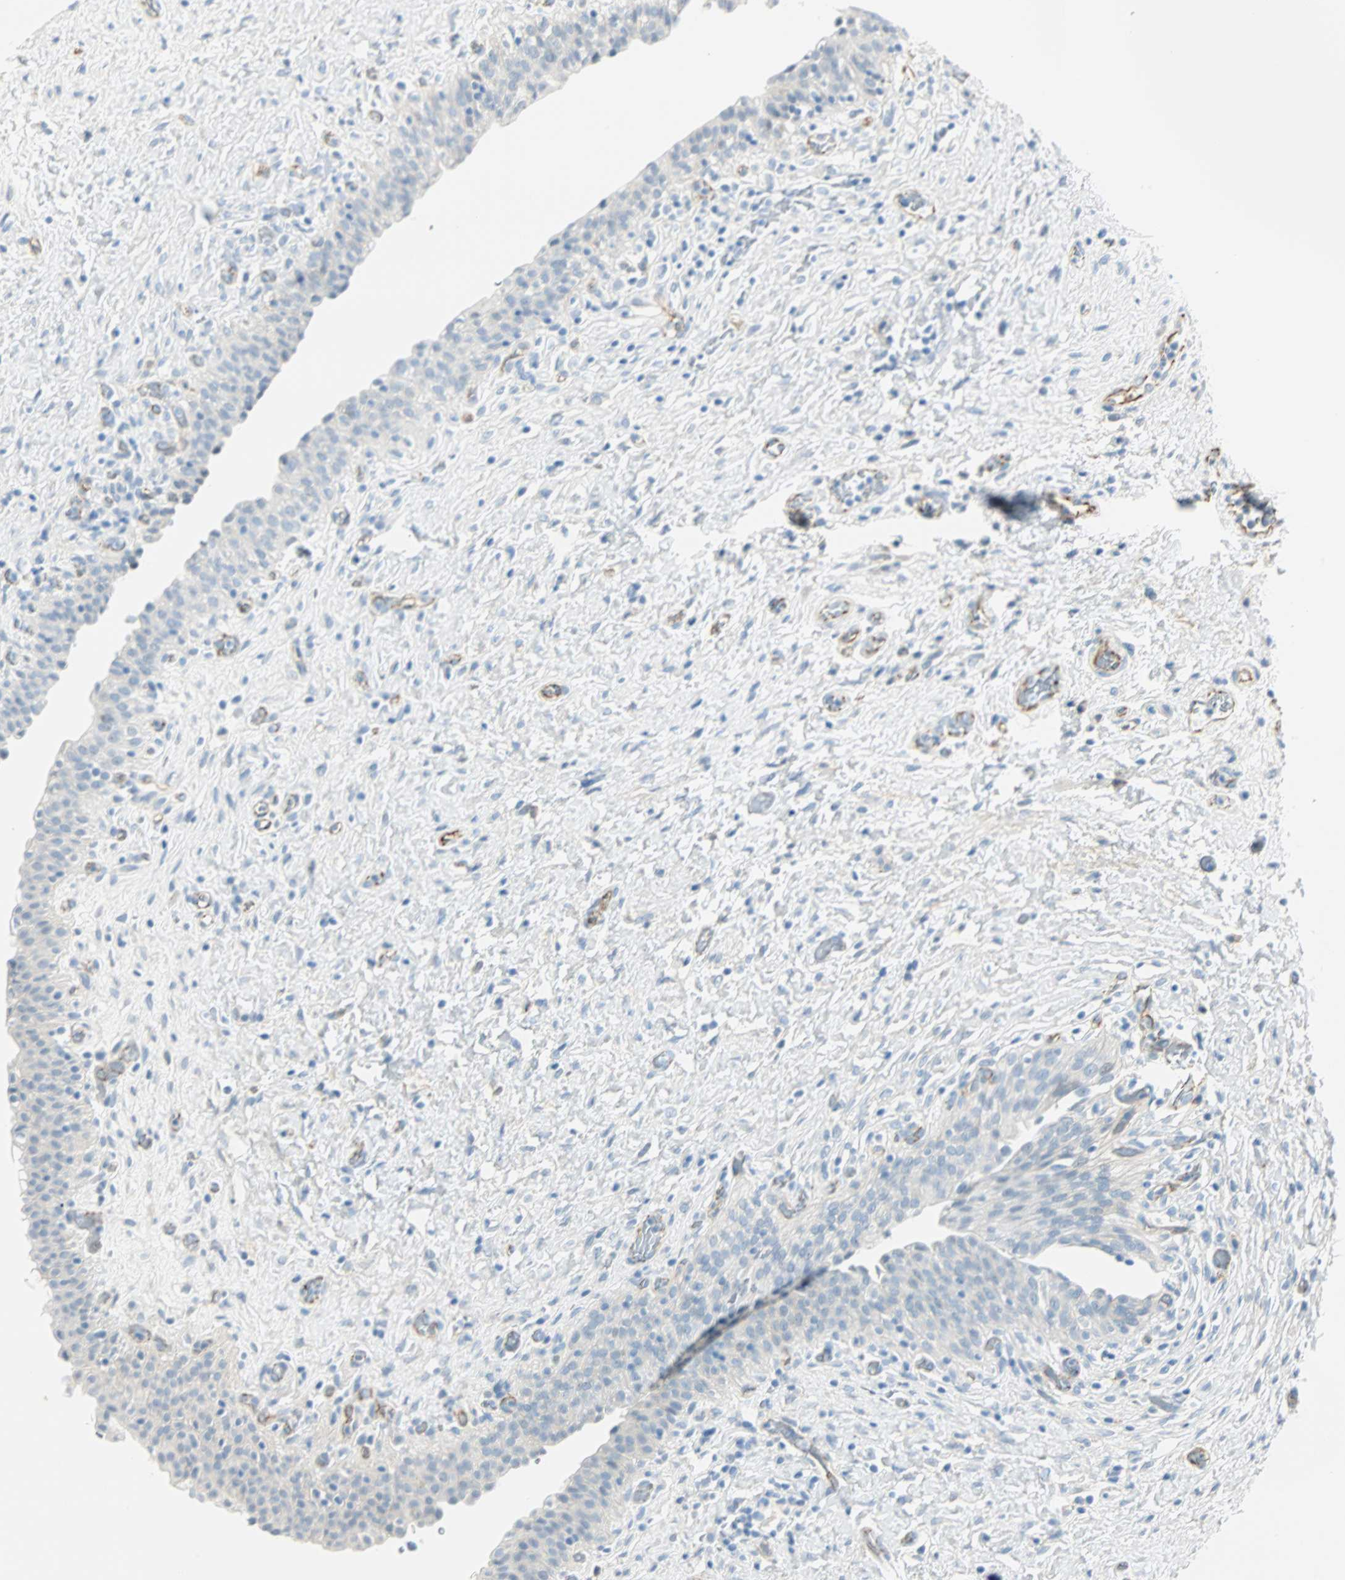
{"staining": {"intensity": "weak", "quantity": ">75%", "location": "cytoplasmic/membranous"}, "tissue": "urinary bladder", "cell_type": "Urothelial cells", "image_type": "normal", "snomed": [{"axis": "morphology", "description": "Normal tissue, NOS"}, {"axis": "topography", "description": "Urinary bladder"}], "caption": "Urinary bladder stained for a protein shows weak cytoplasmic/membranous positivity in urothelial cells.", "gene": "VPS9D1", "patient": {"sex": "male", "age": 51}}